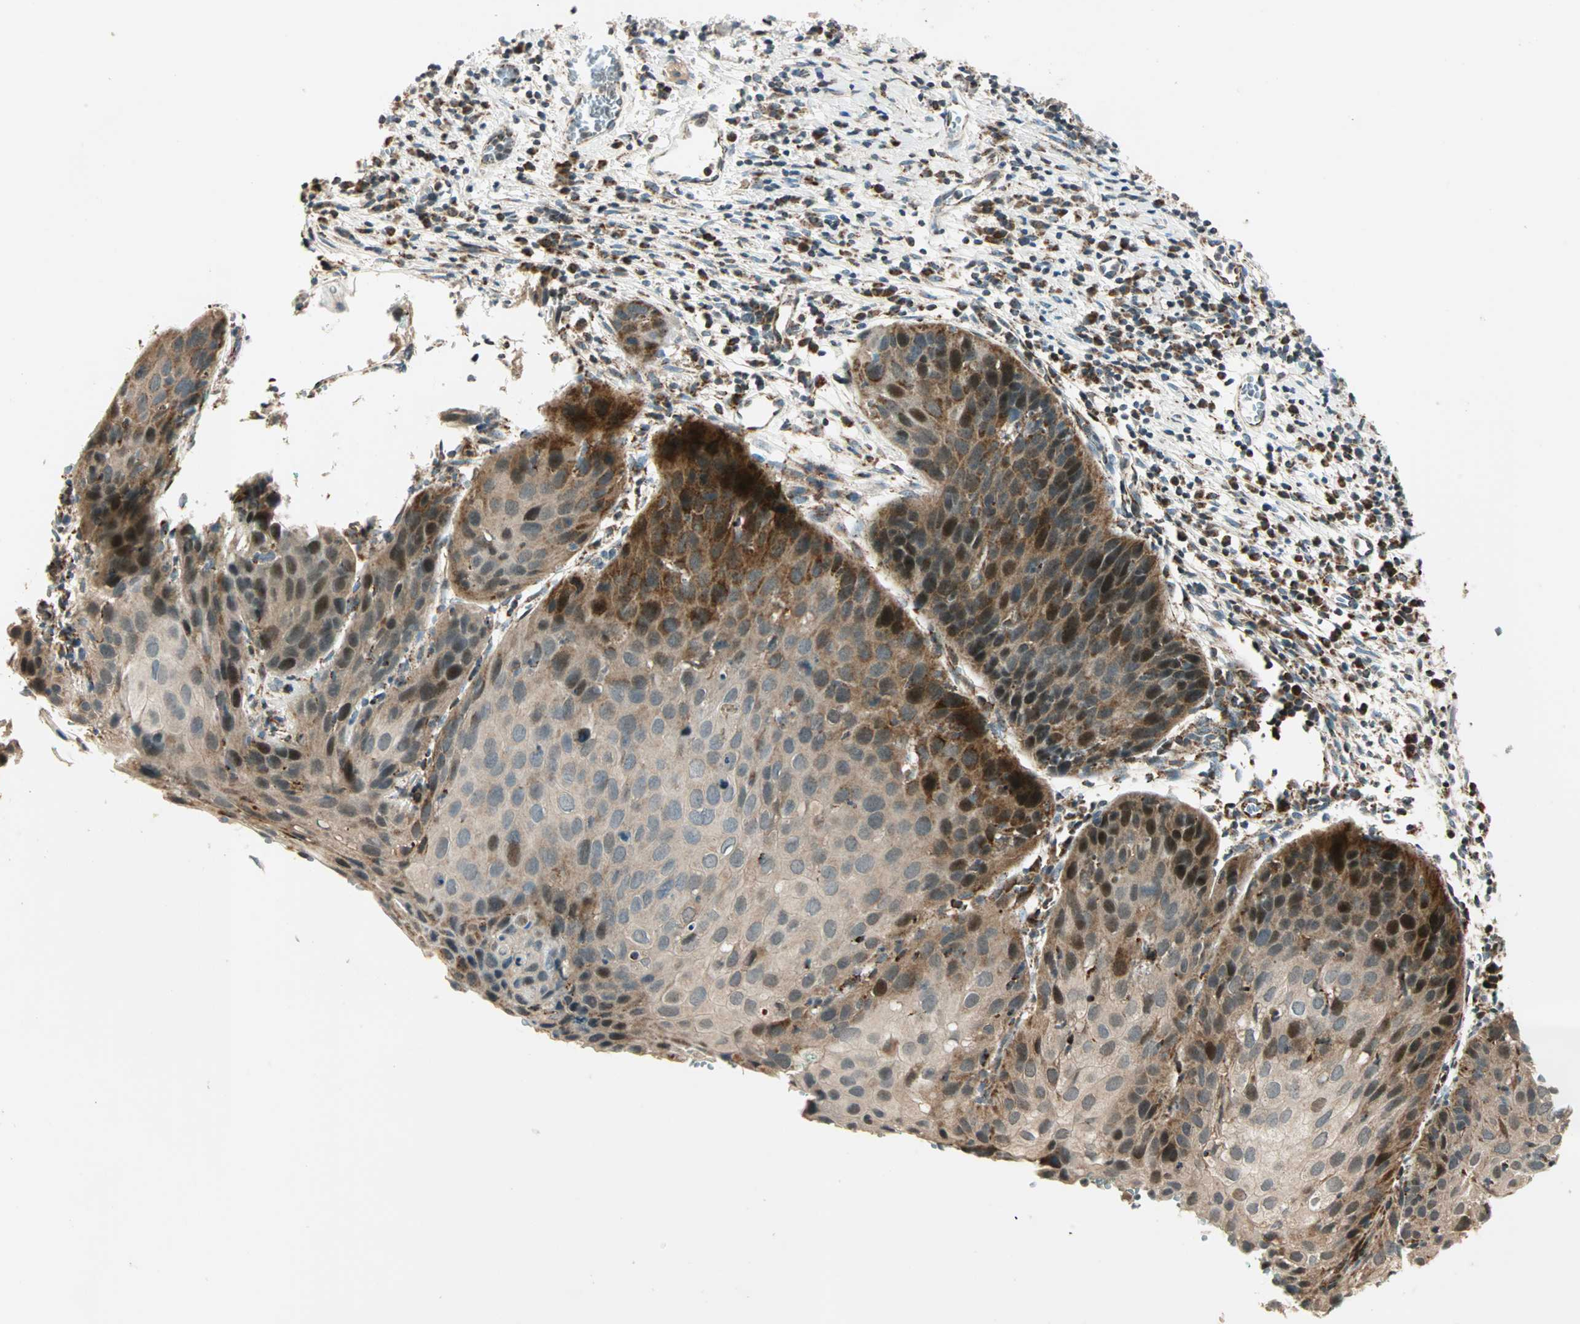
{"staining": {"intensity": "moderate", "quantity": ">75%", "location": "cytoplasmic/membranous"}, "tissue": "cervical cancer", "cell_type": "Tumor cells", "image_type": "cancer", "snomed": [{"axis": "morphology", "description": "Squamous cell carcinoma, NOS"}, {"axis": "topography", "description": "Cervix"}], "caption": "Protein staining of squamous cell carcinoma (cervical) tissue displays moderate cytoplasmic/membranous expression in about >75% of tumor cells. (DAB IHC, brown staining for protein, blue staining for nuclei).", "gene": "SPRY4", "patient": {"sex": "female", "age": 38}}